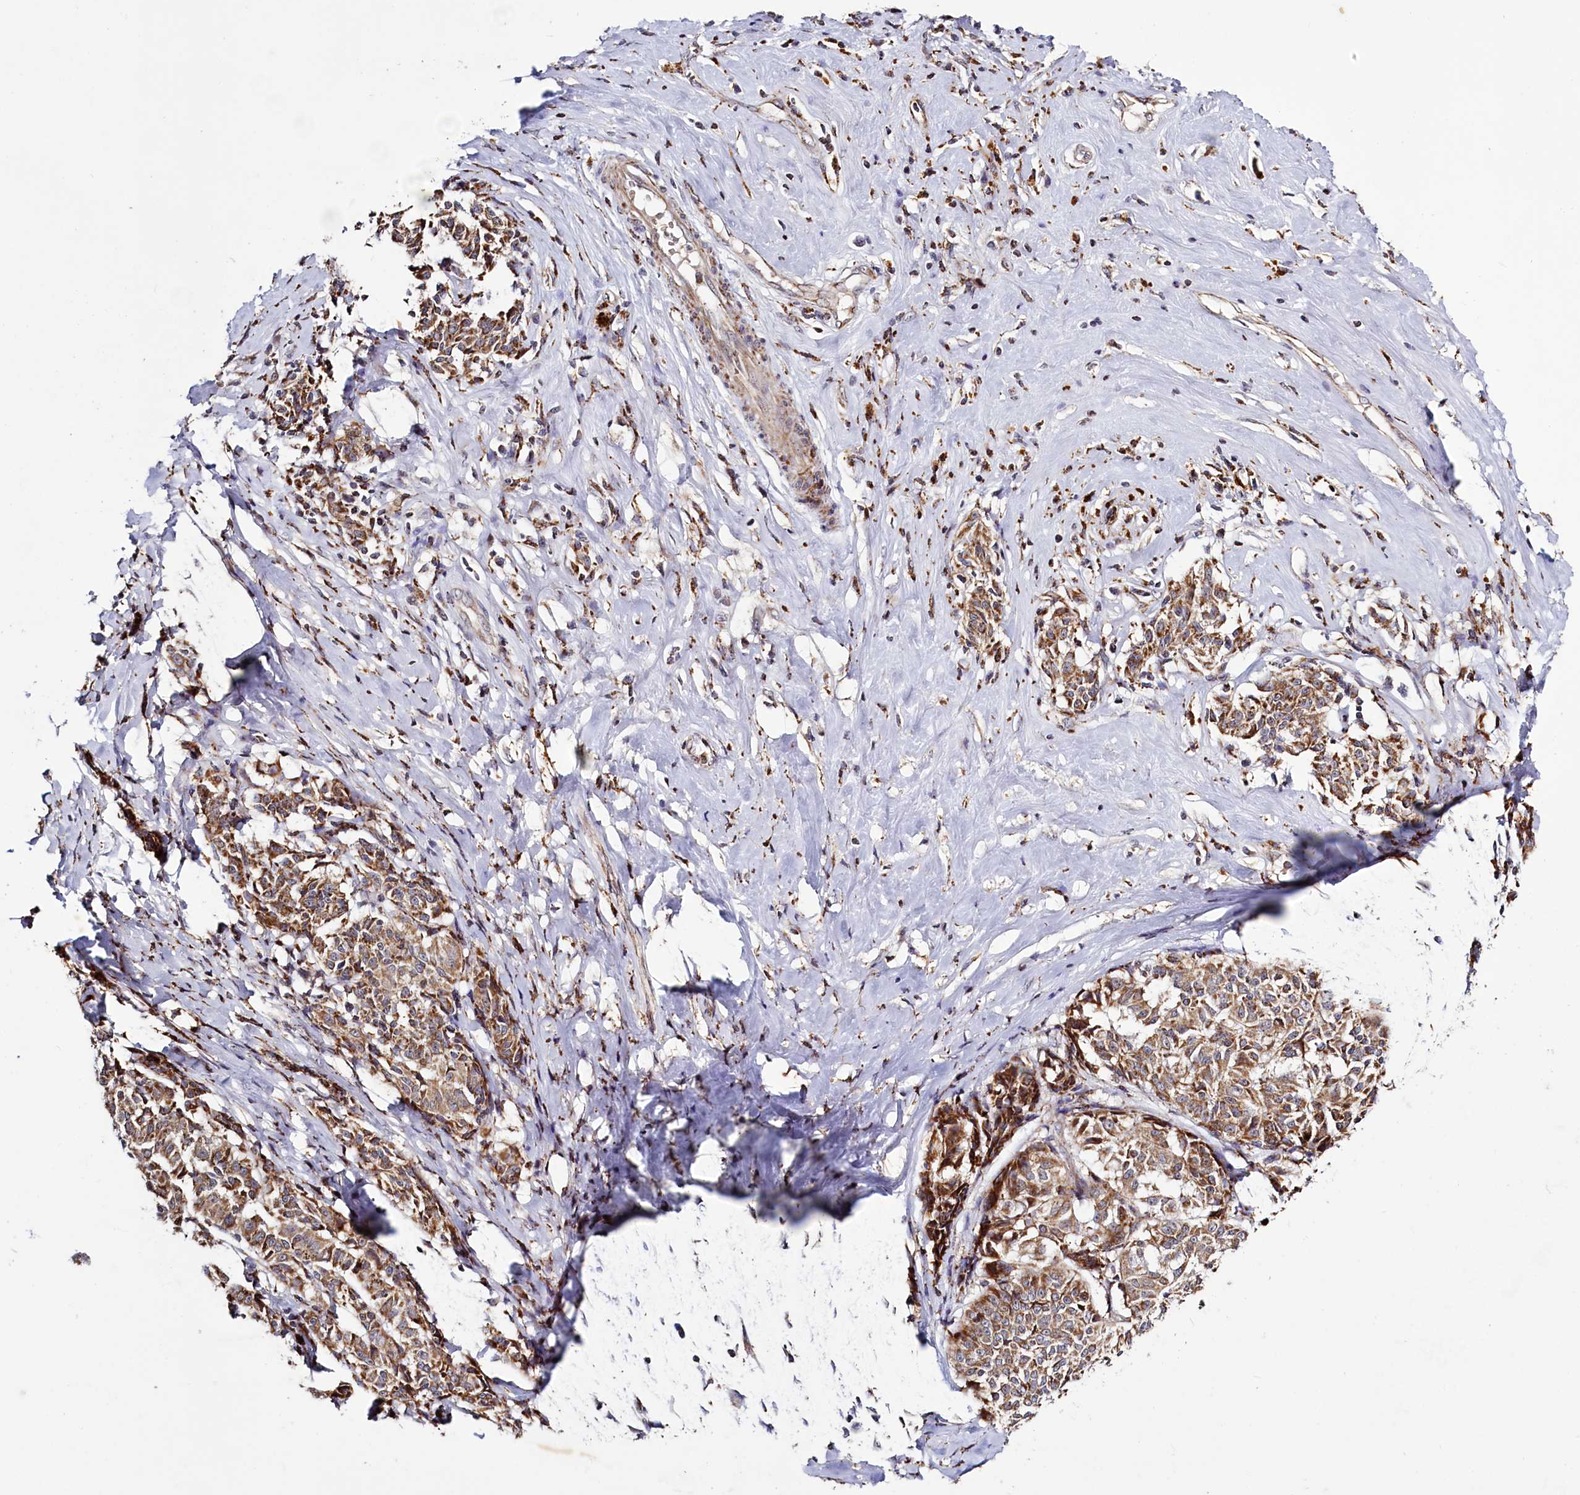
{"staining": {"intensity": "moderate", "quantity": ">75%", "location": "cytoplasmic/membranous"}, "tissue": "melanoma", "cell_type": "Tumor cells", "image_type": "cancer", "snomed": [{"axis": "morphology", "description": "Malignant melanoma, NOS"}, {"axis": "topography", "description": "Skin"}], "caption": "Immunohistochemistry (IHC) image of neoplastic tissue: melanoma stained using IHC demonstrates medium levels of moderate protein expression localized specifically in the cytoplasmic/membranous of tumor cells, appearing as a cytoplasmic/membranous brown color.", "gene": "DYNC2H1", "patient": {"sex": "female", "age": 72}}